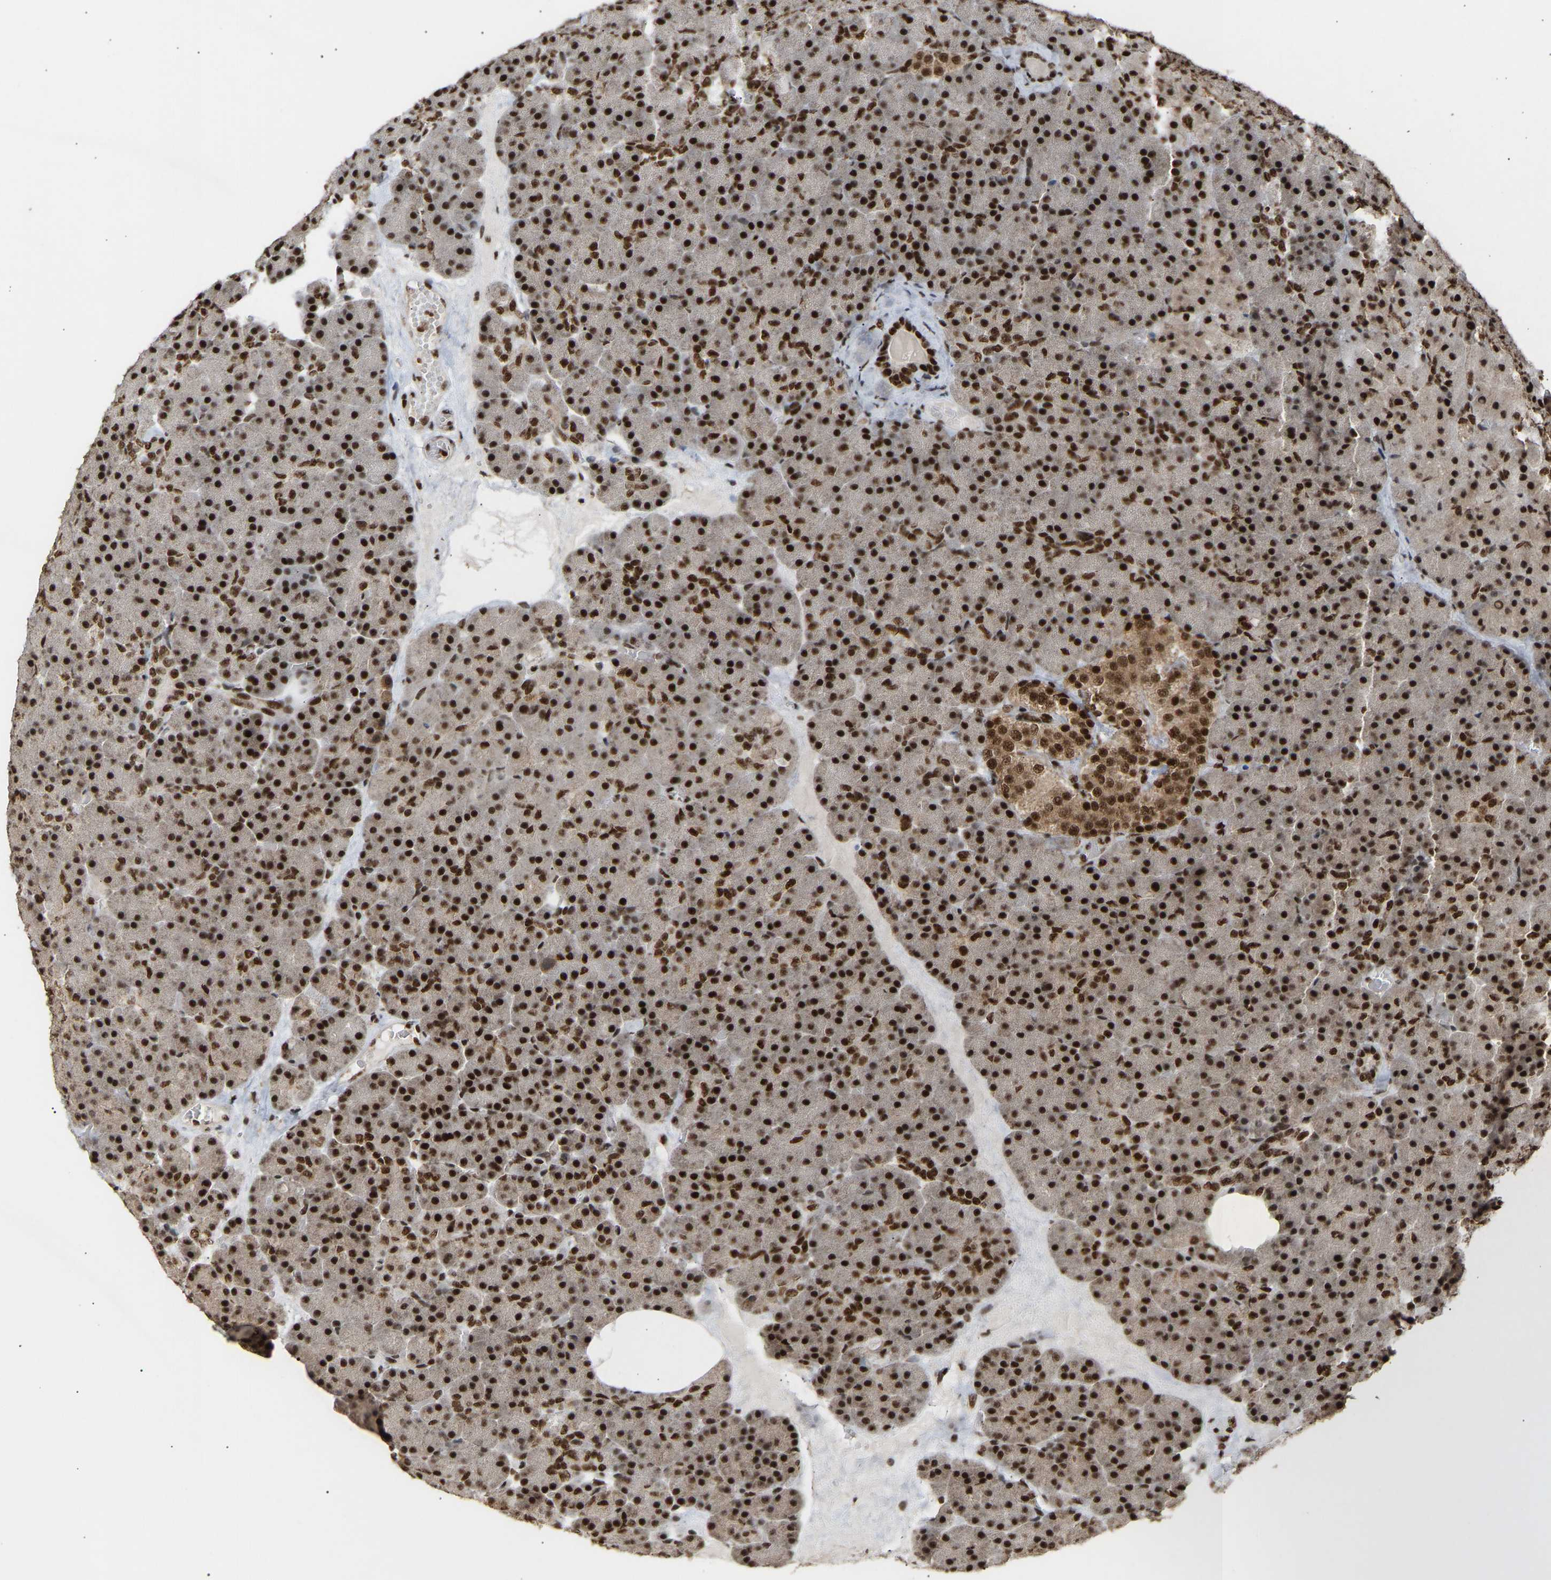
{"staining": {"intensity": "strong", "quantity": ">75%", "location": "nuclear"}, "tissue": "pancreas", "cell_type": "Exocrine glandular cells", "image_type": "normal", "snomed": [{"axis": "morphology", "description": "Normal tissue, NOS"}, {"axis": "morphology", "description": "Carcinoid, malignant, NOS"}, {"axis": "topography", "description": "Pancreas"}], "caption": "High-magnification brightfield microscopy of normal pancreas stained with DAB (brown) and counterstained with hematoxylin (blue). exocrine glandular cells exhibit strong nuclear expression is seen in about>75% of cells.", "gene": "ALYREF", "patient": {"sex": "female", "age": 35}}